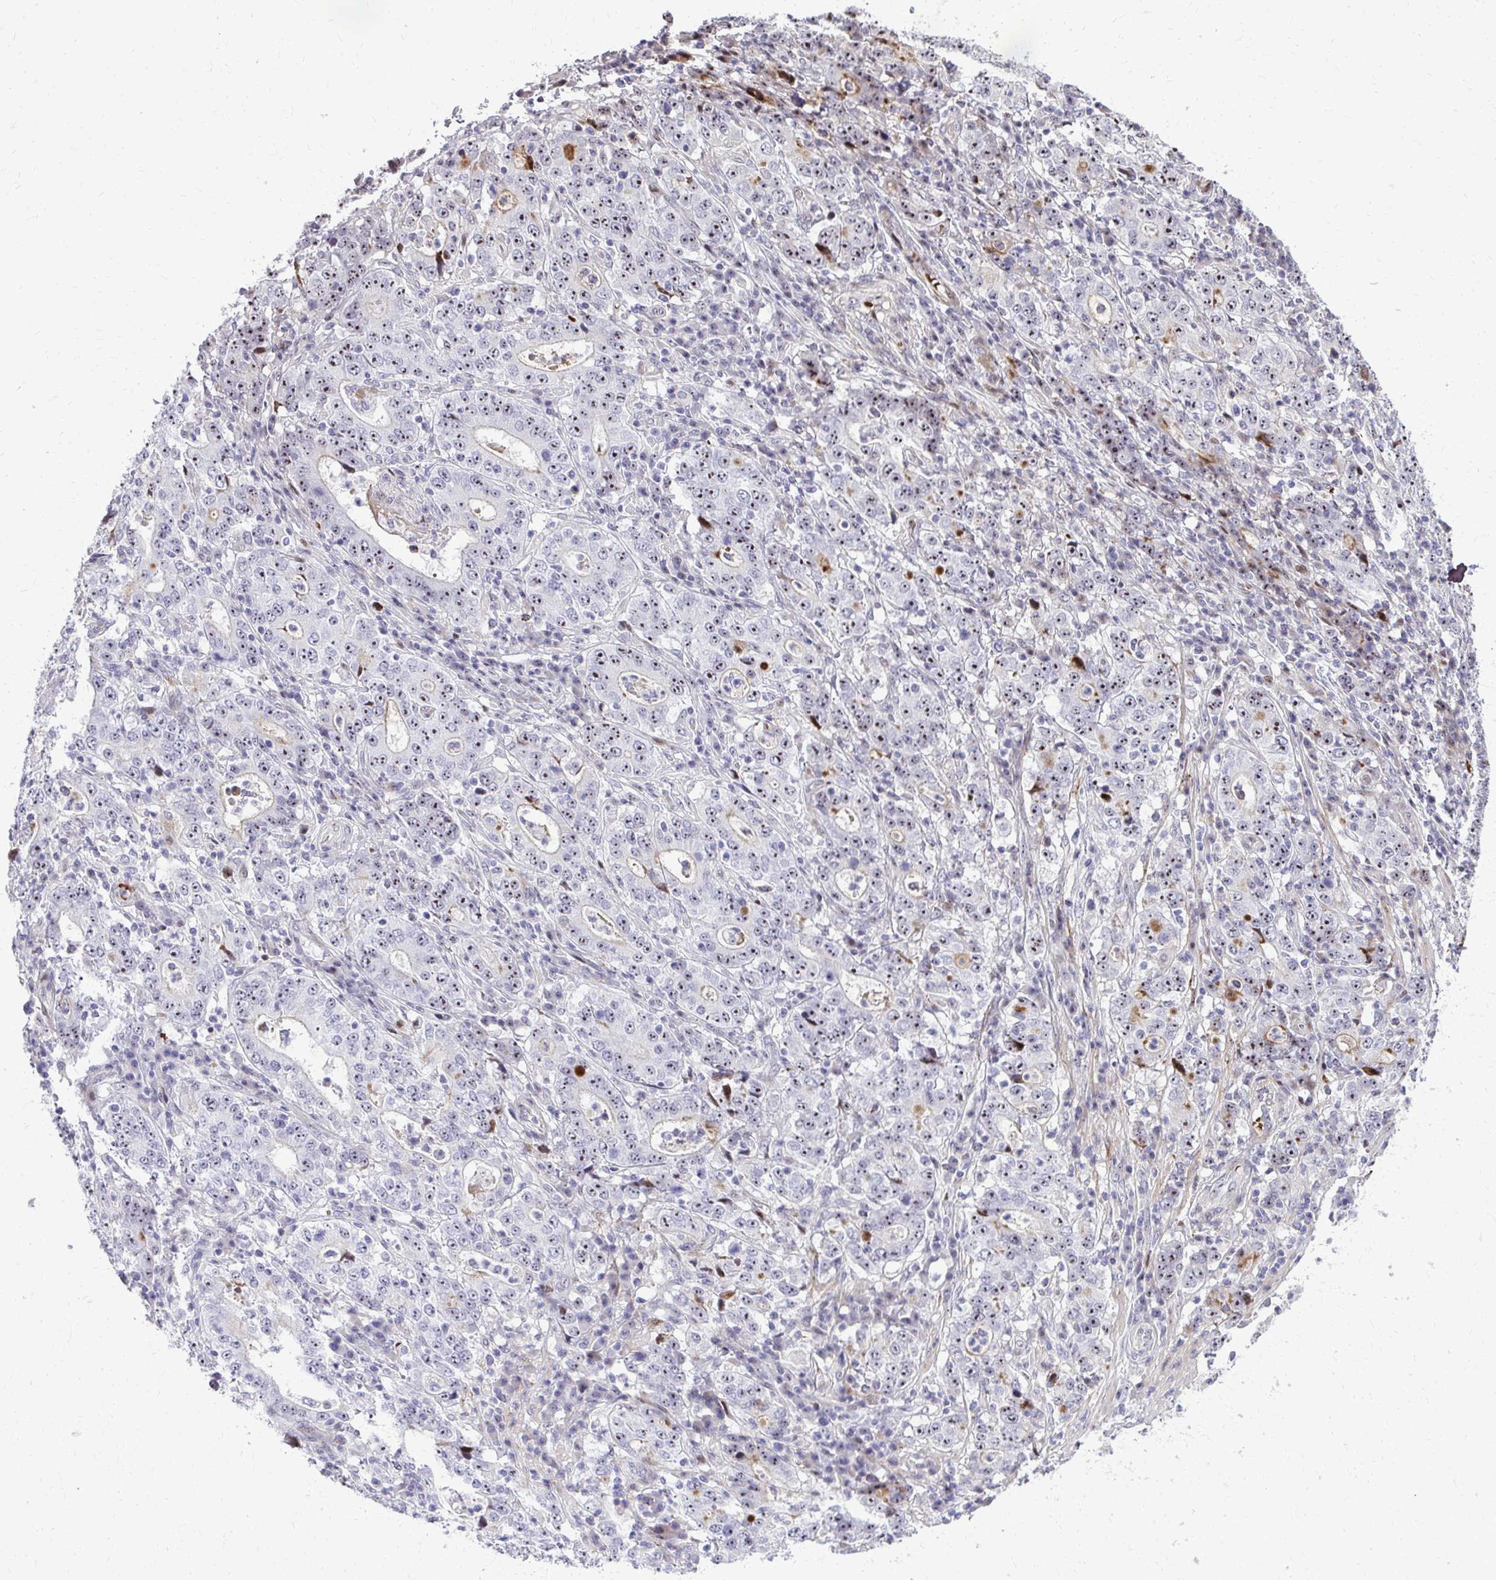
{"staining": {"intensity": "moderate", "quantity": ">75%", "location": "nuclear"}, "tissue": "stomach cancer", "cell_type": "Tumor cells", "image_type": "cancer", "snomed": [{"axis": "morphology", "description": "Normal tissue, NOS"}, {"axis": "morphology", "description": "Adenocarcinoma, NOS"}, {"axis": "topography", "description": "Stomach, upper"}, {"axis": "topography", "description": "Stomach"}], "caption": "Protein expression analysis of stomach adenocarcinoma reveals moderate nuclear expression in about >75% of tumor cells. The protein of interest is shown in brown color, while the nuclei are stained blue.", "gene": "DLX4", "patient": {"sex": "male", "age": 59}}